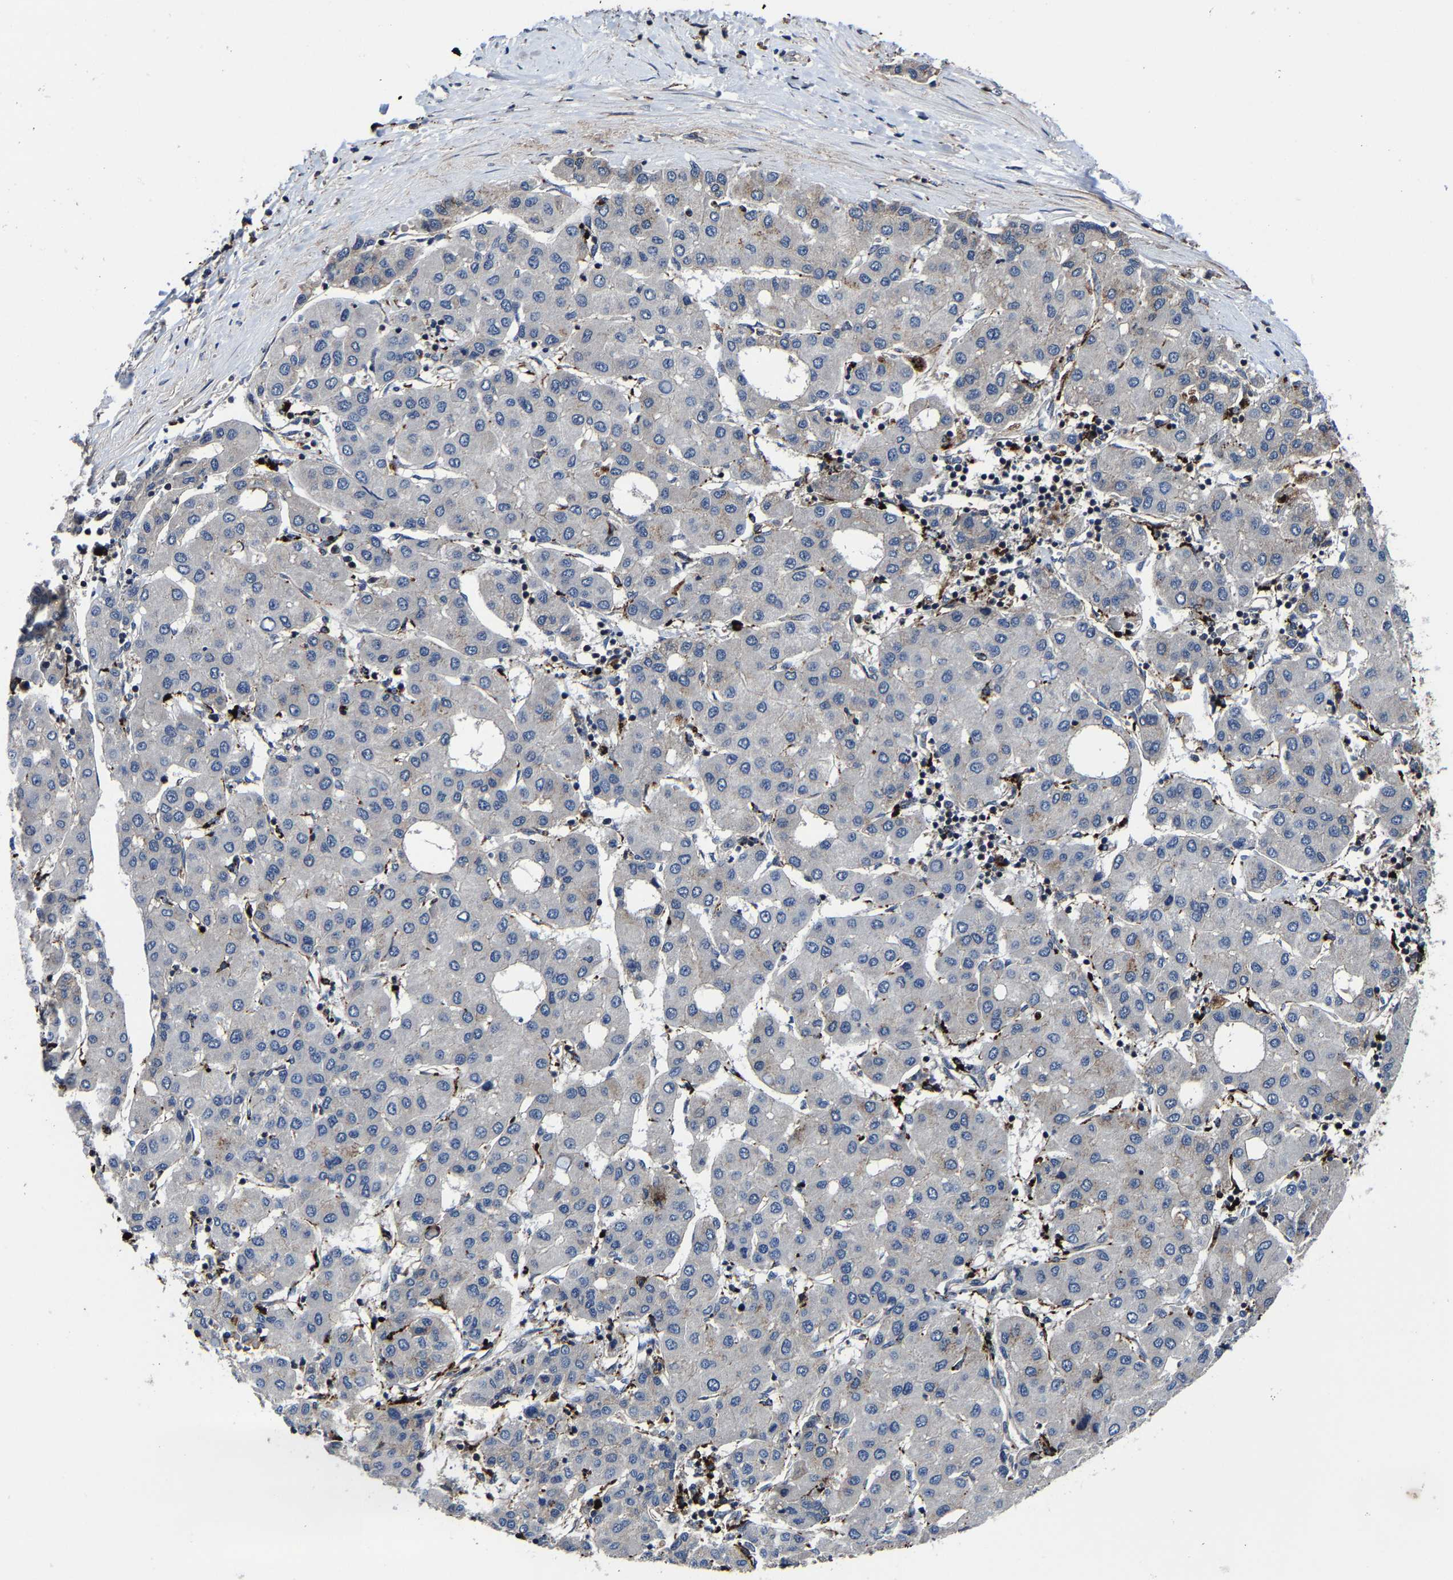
{"staining": {"intensity": "negative", "quantity": "none", "location": "none"}, "tissue": "liver cancer", "cell_type": "Tumor cells", "image_type": "cancer", "snomed": [{"axis": "morphology", "description": "Carcinoma, Hepatocellular, NOS"}, {"axis": "topography", "description": "Liver"}], "caption": "Protein analysis of liver cancer demonstrates no significant staining in tumor cells.", "gene": "ZCCHC7", "patient": {"sex": "male", "age": 65}}